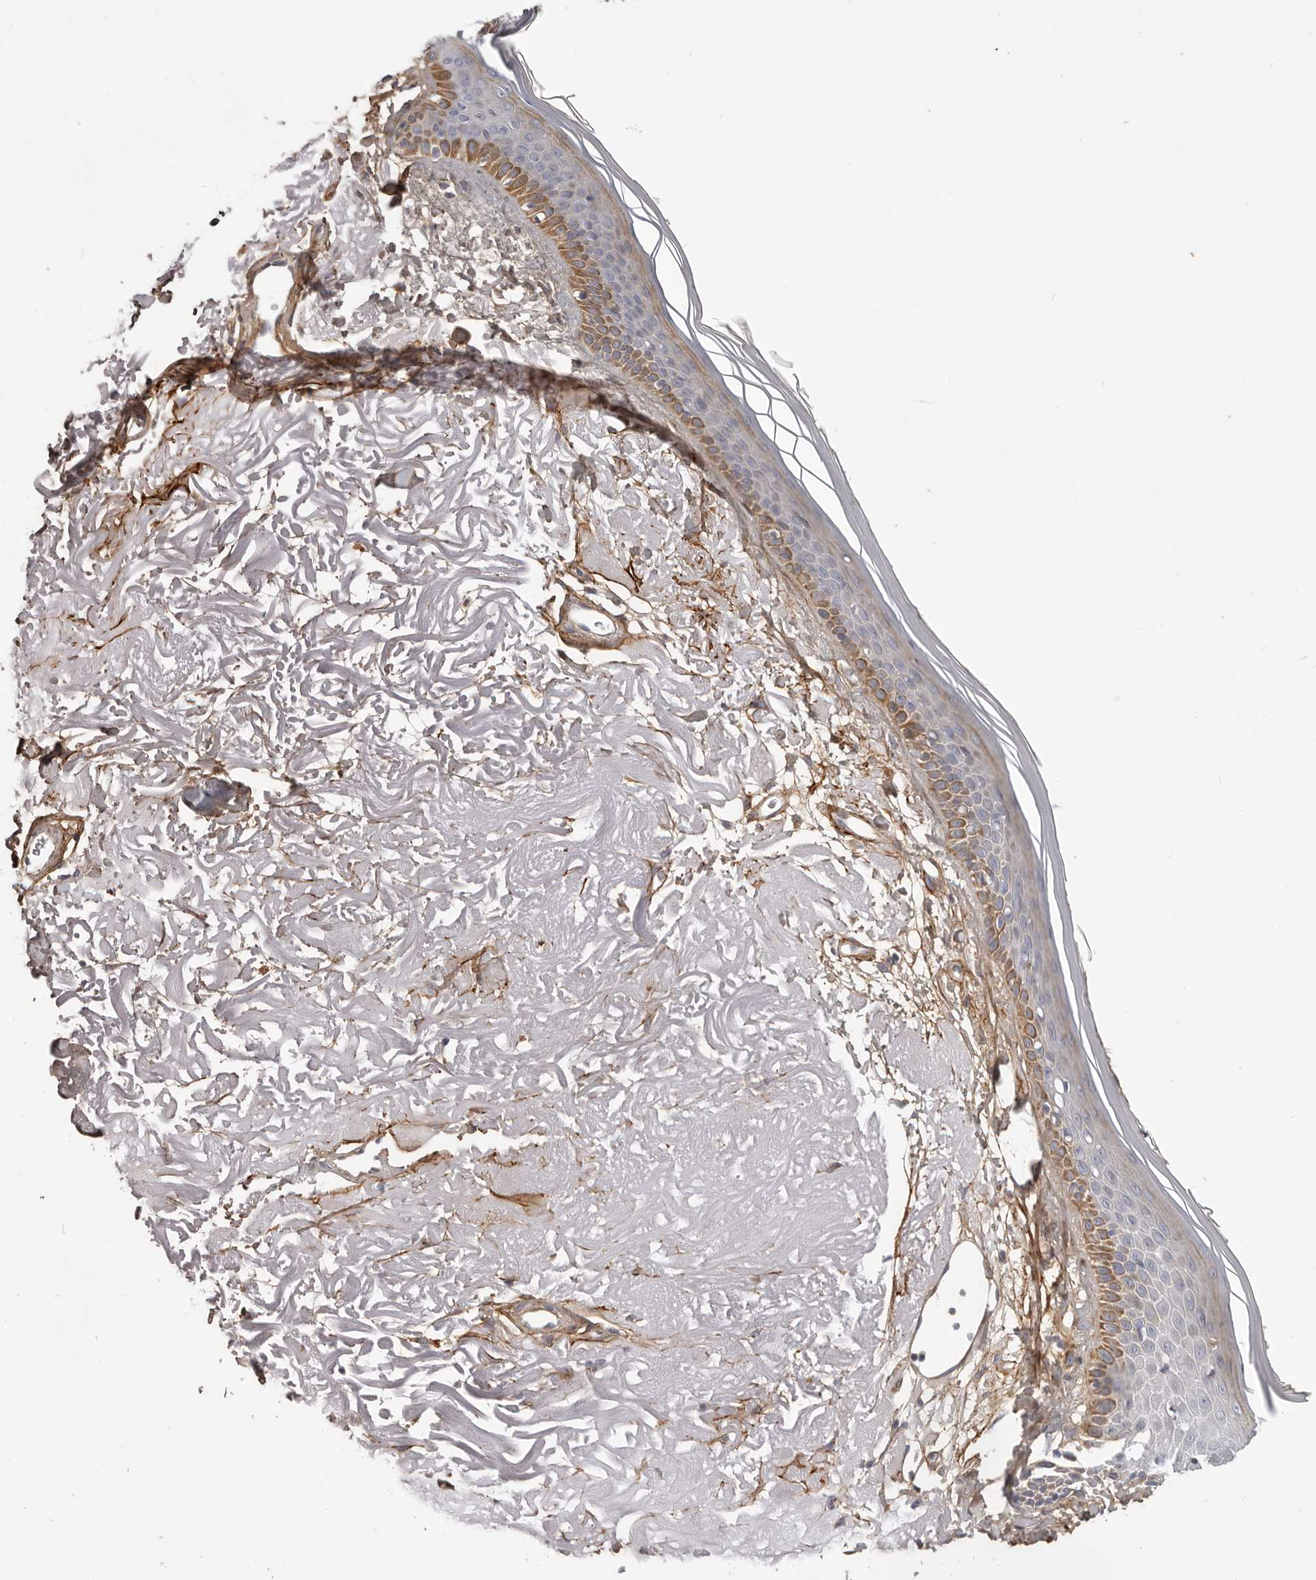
{"staining": {"intensity": "moderate", "quantity": ">75%", "location": "cytoplasmic/membranous"}, "tissue": "skin", "cell_type": "Fibroblasts", "image_type": "normal", "snomed": [{"axis": "morphology", "description": "Normal tissue, NOS"}, {"axis": "topography", "description": "Skin"}, {"axis": "topography", "description": "Skeletal muscle"}], "caption": "Protein expression analysis of normal skin reveals moderate cytoplasmic/membranous positivity in approximately >75% of fibroblasts. (Stains: DAB in brown, nuclei in blue, Microscopy: brightfield microscopy at high magnification).", "gene": "MRPS10", "patient": {"sex": "male", "age": 83}}